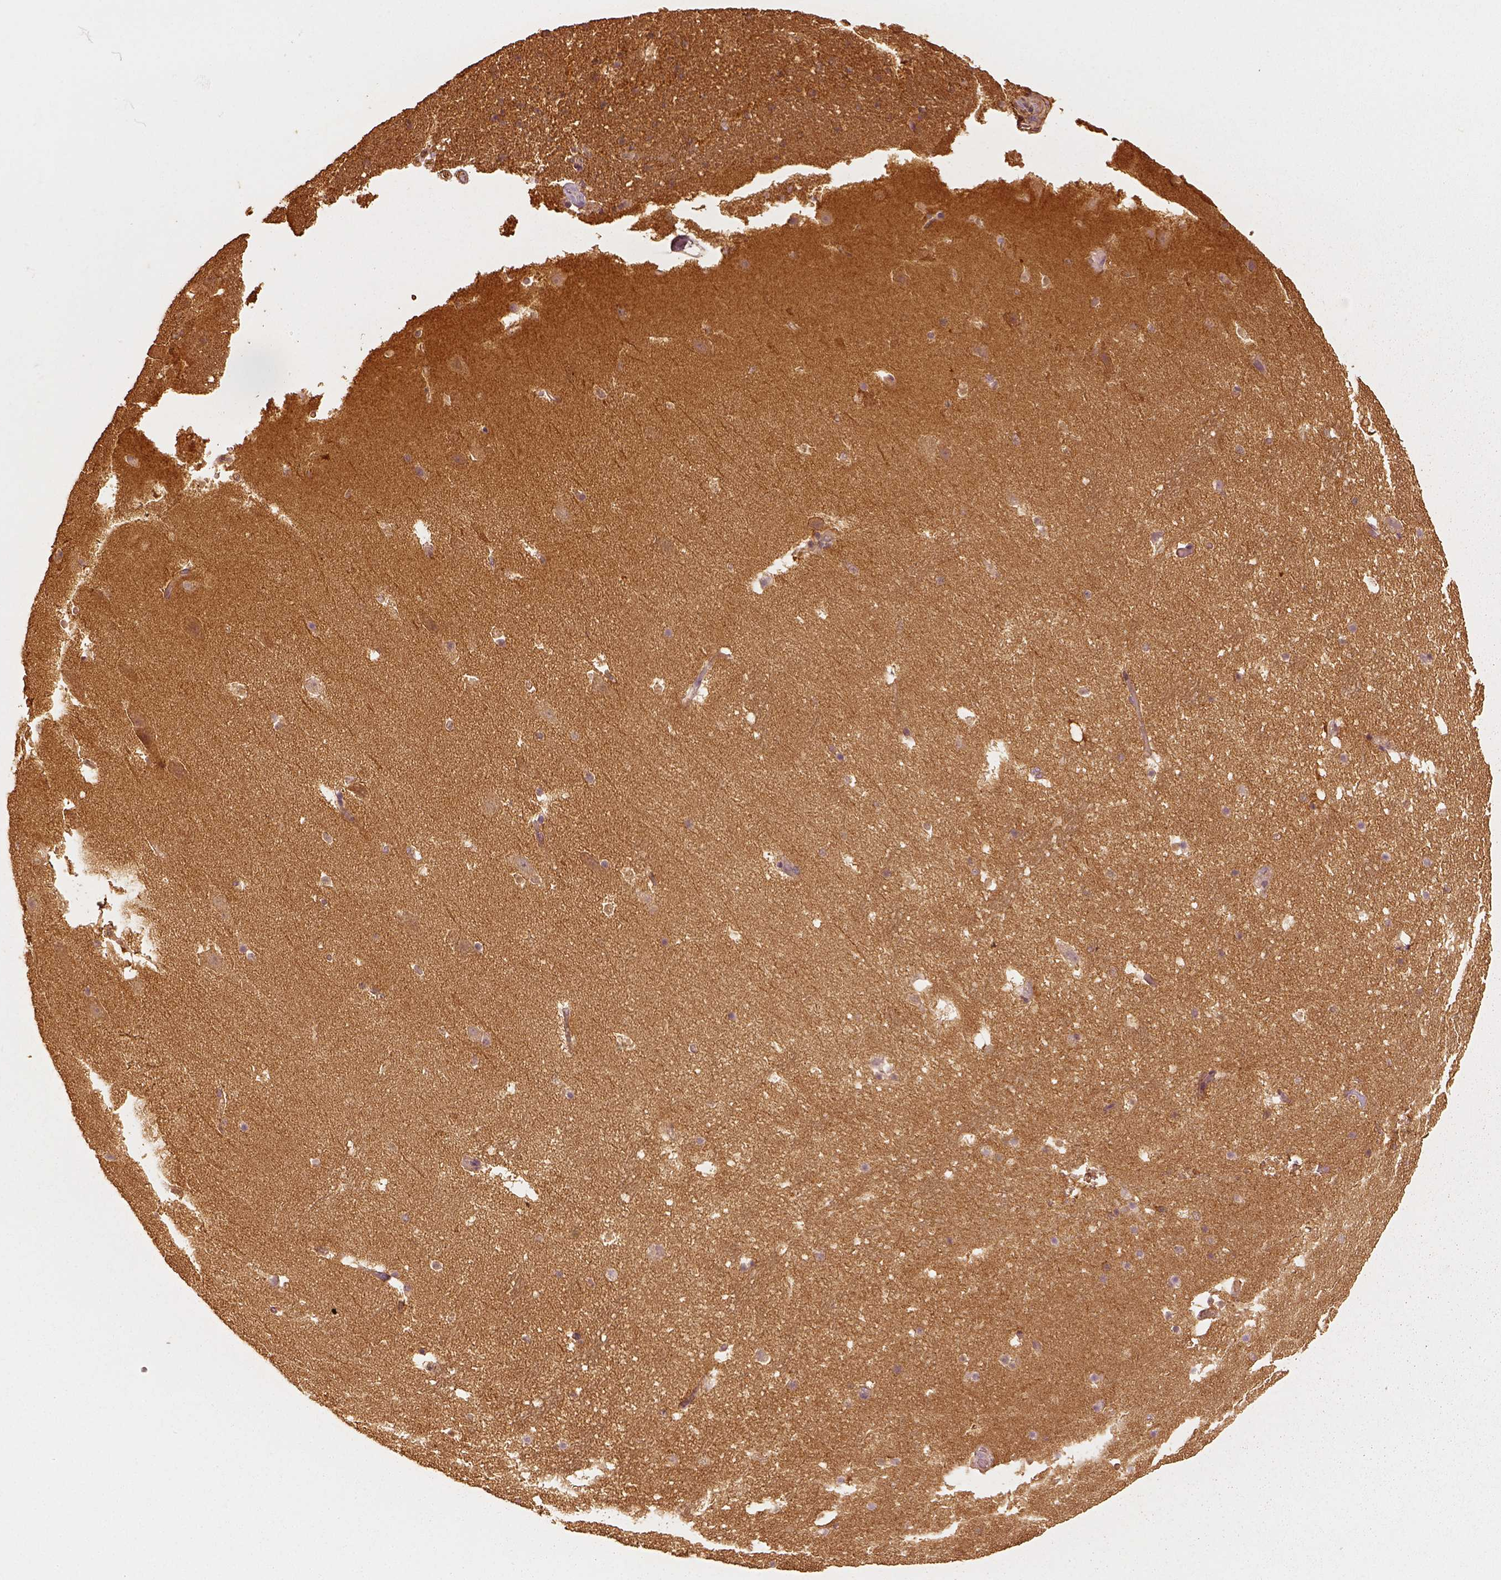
{"staining": {"intensity": "negative", "quantity": "none", "location": "none"}, "tissue": "hippocampus", "cell_type": "Glial cells", "image_type": "normal", "snomed": [{"axis": "morphology", "description": "Normal tissue, NOS"}, {"axis": "topography", "description": "Hippocampus"}], "caption": "IHC image of normal human hippocampus stained for a protein (brown), which reveals no positivity in glial cells.", "gene": "WDR7", "patient": {"sex": "male", "age": 26}}